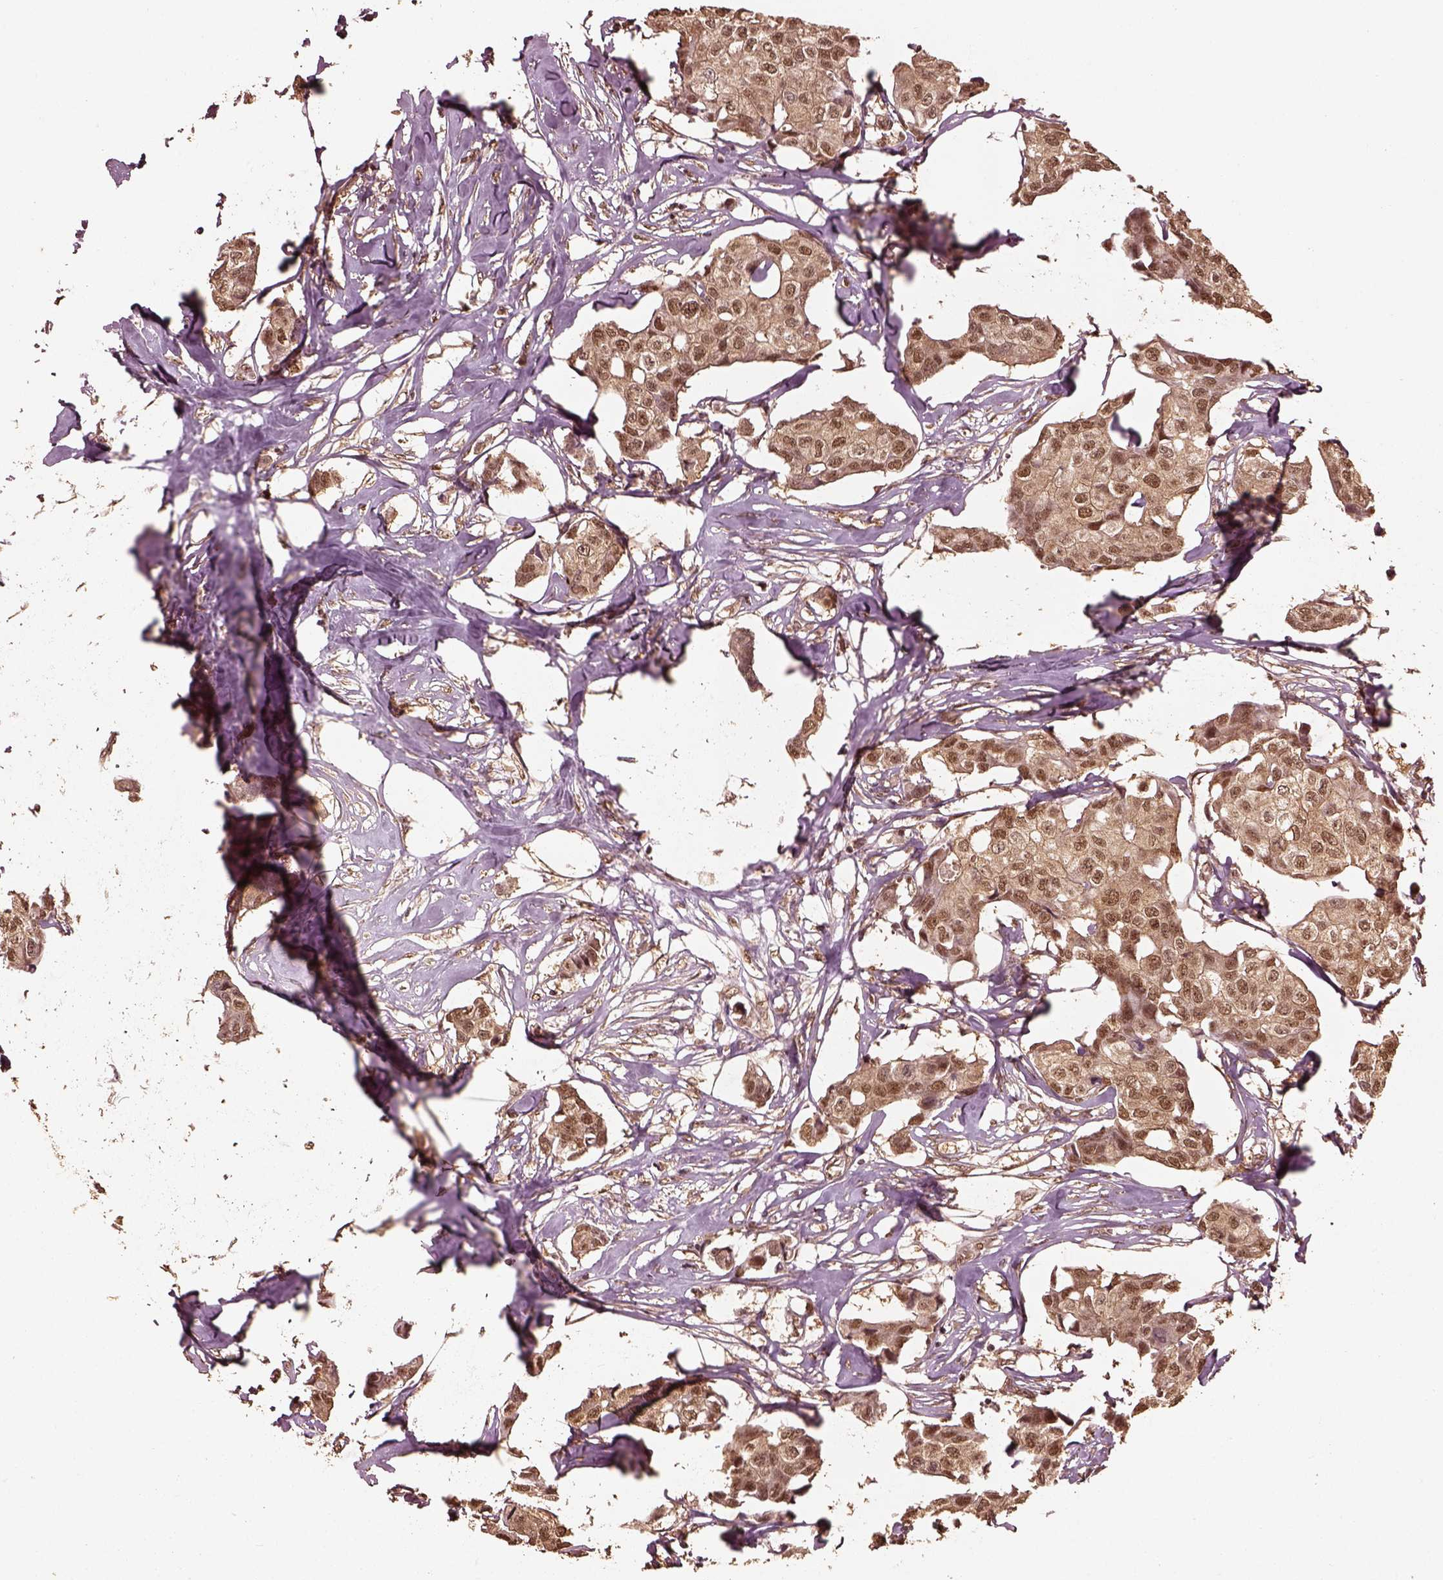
{"staining": {"intensity": "moderate", "quantity": ">75%", "location": "cytoplasmic/membranous,nuclear"}, "tissue": "breast cancer", "cell_type": "Tumor cells", "image_type": "cancer", "snomed": [{"axis": "morphology", "description": "Duct carcinoma"}, {"axis": "topography", "description": "Breast"}], "caption": "Protein staining by IHC reveals moderate cytoplasmic/membranous and nuclear expression in approximately >75% of tumor cells in breast cancer (intraductal carcinoma).", "gene": "PSMC5", "patient": {"sex": "female", "age": 80}}